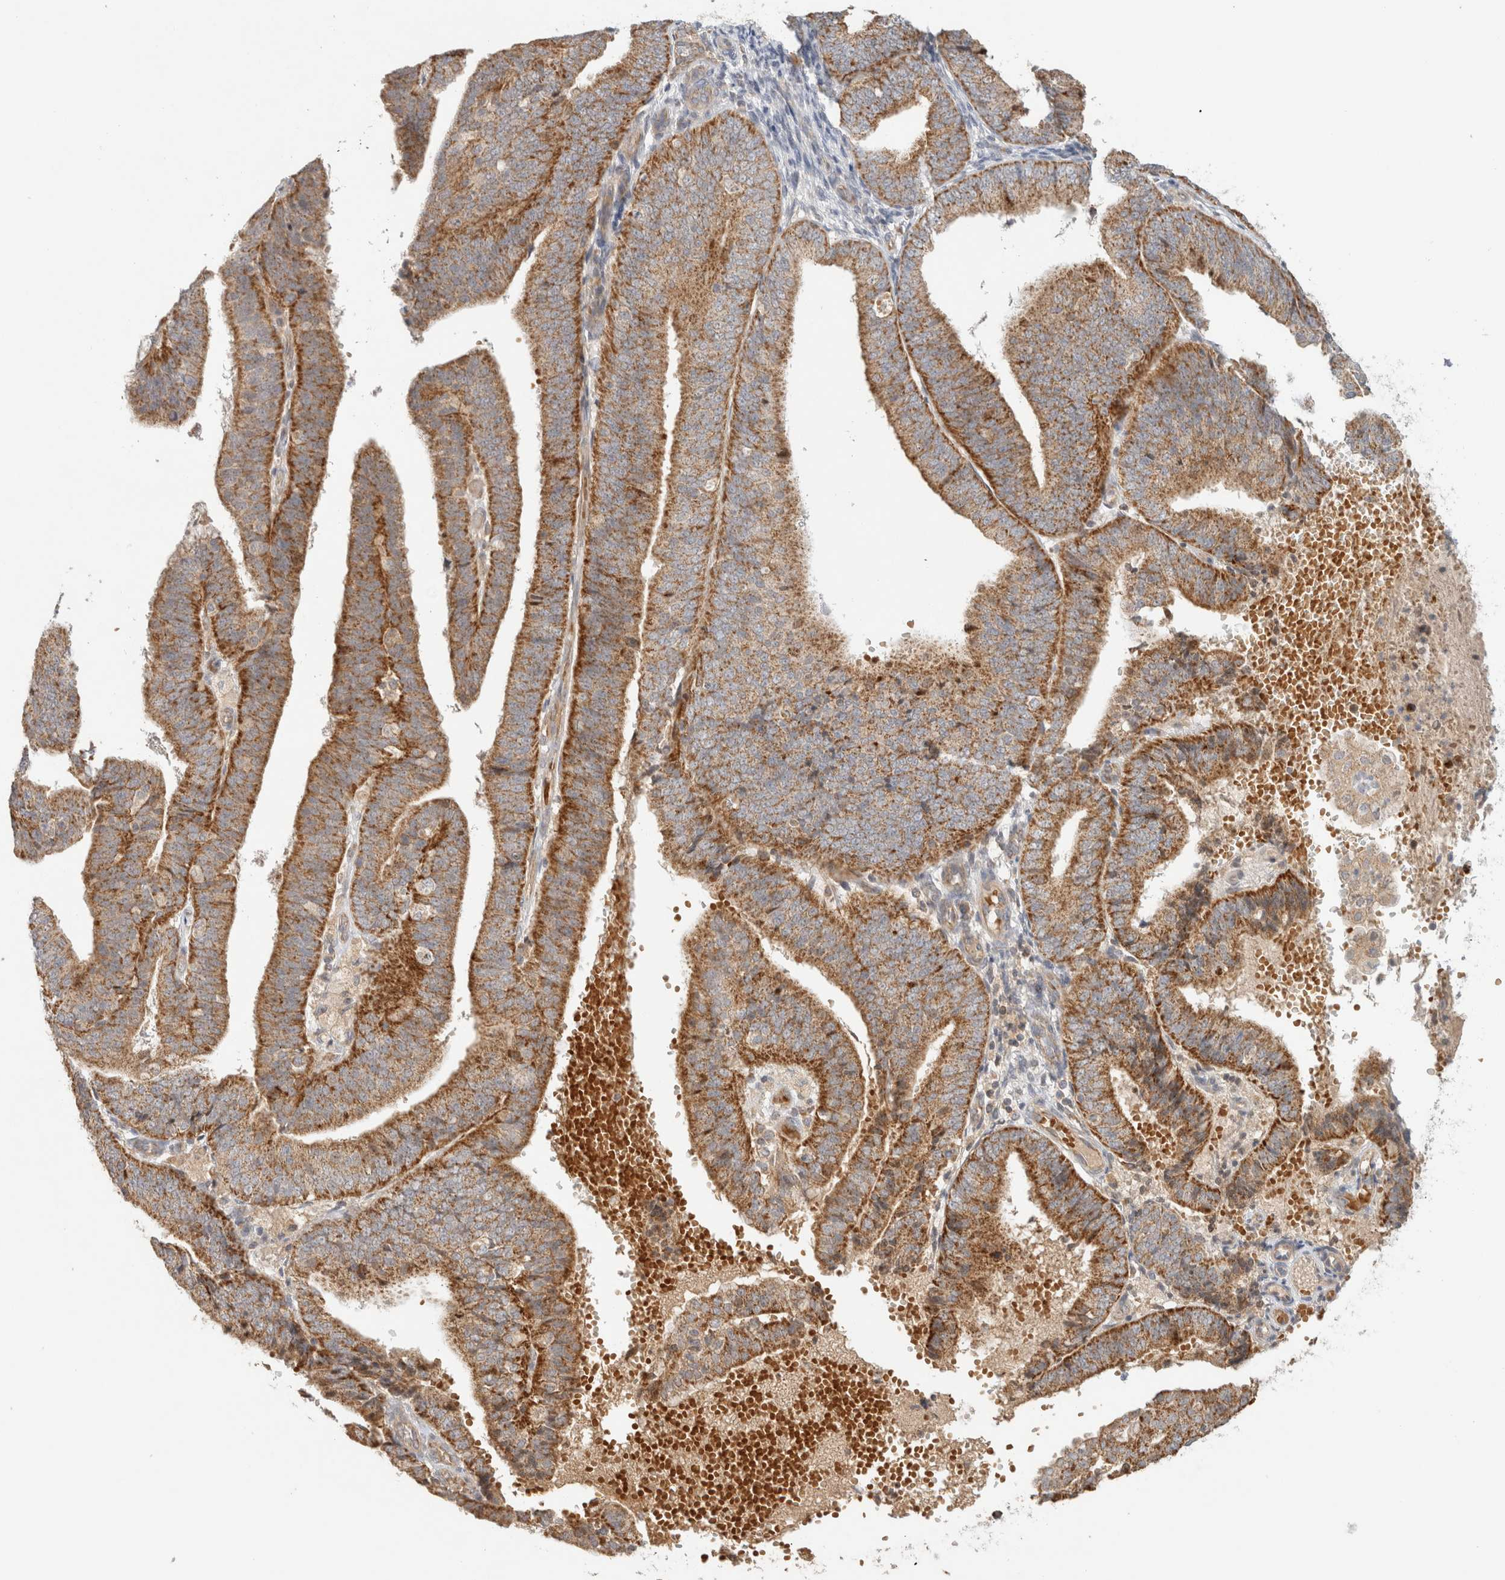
{"staining": {"intensity": "strong", "quantity": ">75%", "location": "cytoplasmic/membranous"}, "tissue": "endometrial cancer", "cell_type": "Tumor cells", "image_type": "cancer", "snomed": [{"axis": "morphology", "description": "Adenocarcinoma, NOS"}, {"axis": "topography", "description": "Endometrium"}], "caption": "Adenocarcinoma (endometrial) tissue displays strong cytoplasmic/membranous positivity in about >75% of tumor cells, visualized by immunohistochemistry. The protein of interest is stained brown, and the nuclei are stained in blue (DAB IHC with brightfield microscopy, high magnification).", "gene": "MRM3", "patient": {"sex": "female", "age": 63}}